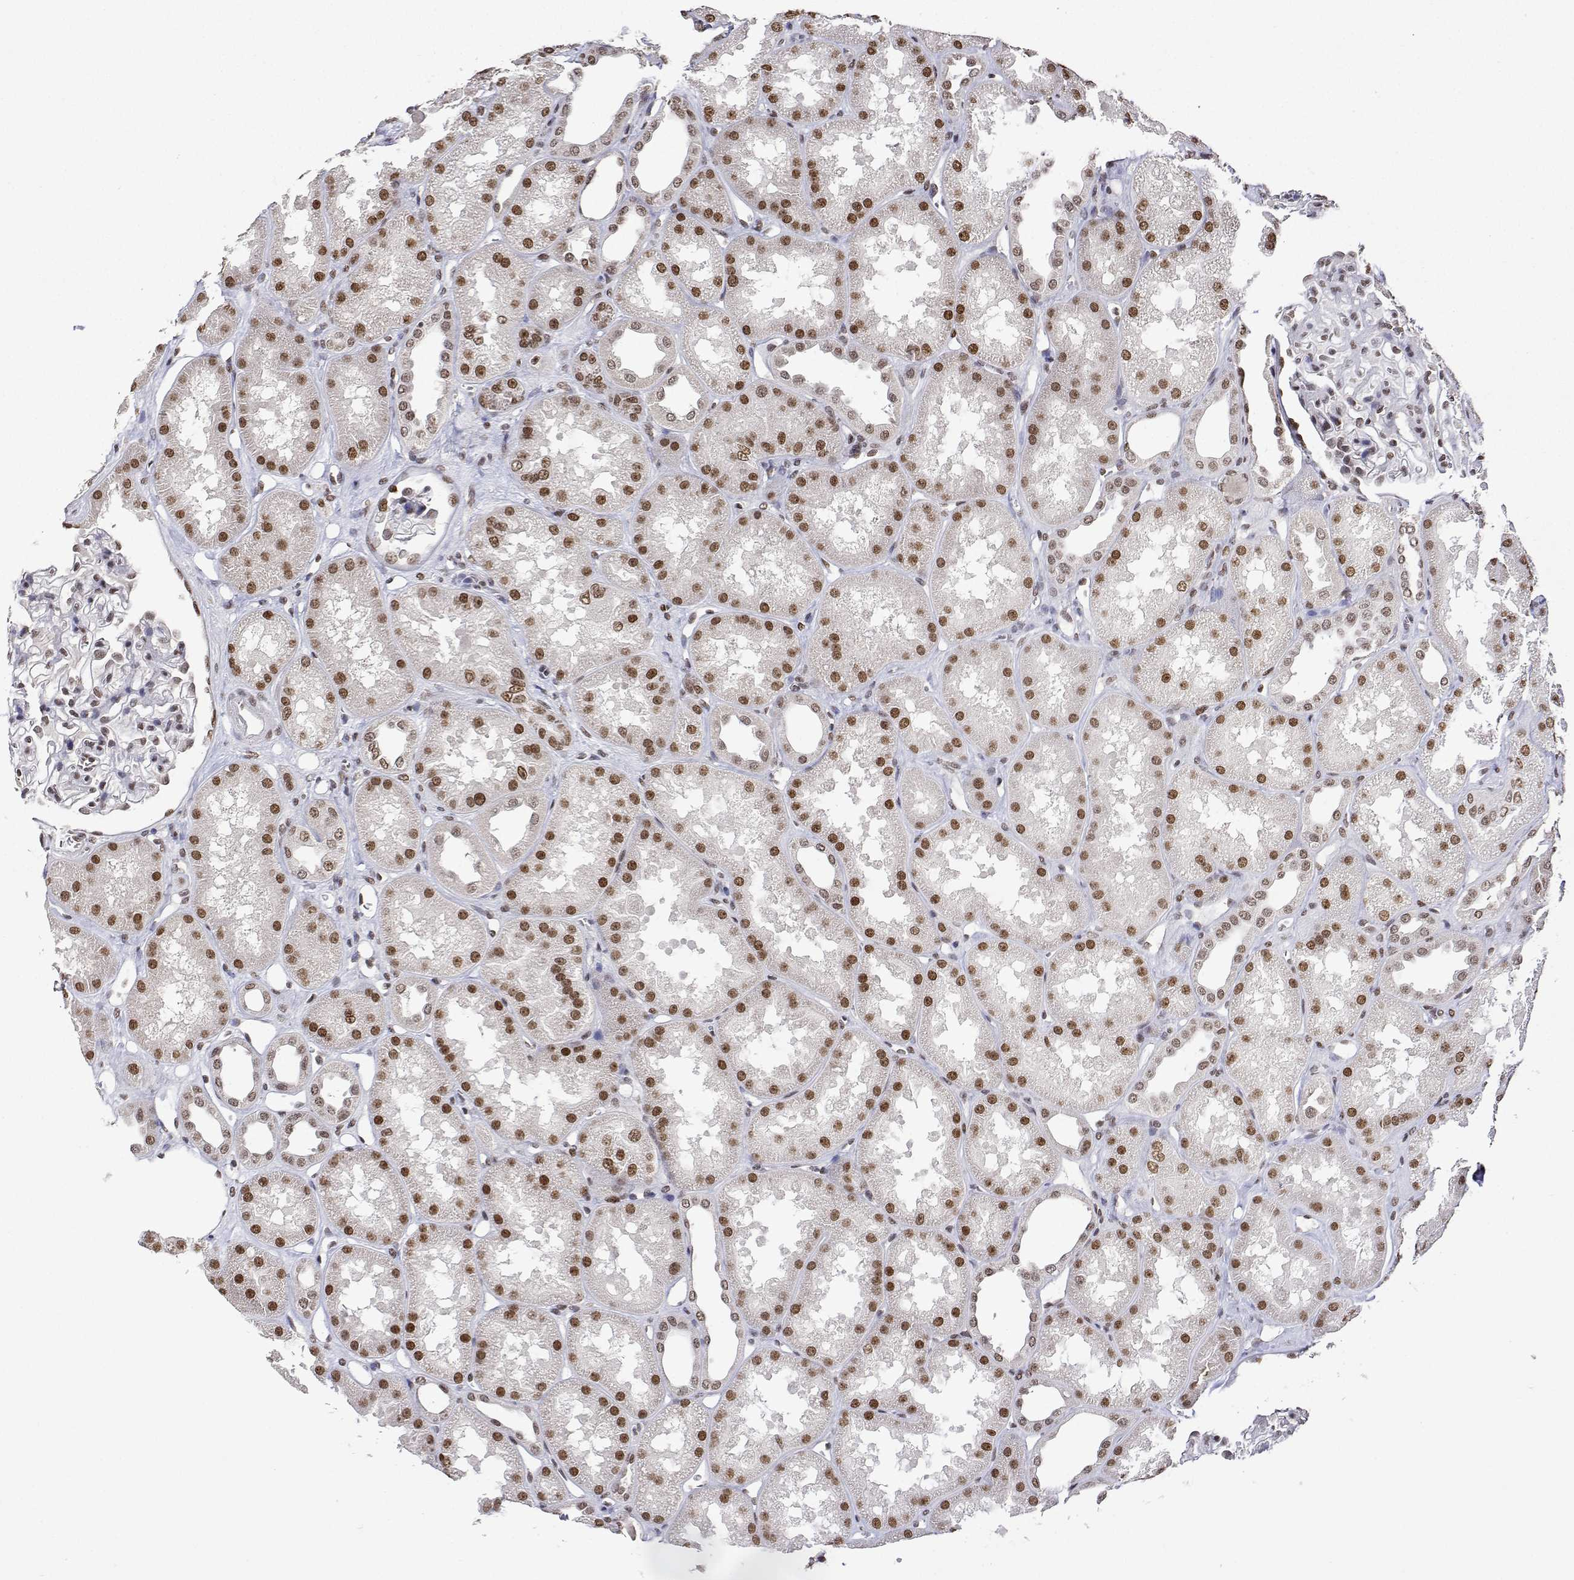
{"staining": {"intensity": "moderate", "quantity": "<25%", "location": "nuclear"}, "tissue": "kidney", "cell_type": "Cells in glomeruli", "image_type": "normal", "snomed": [{"axis": "morphology", "description": "Normal tissue, NOS"}, {"axis": "topography", "description": "Kidney"}], "caption": "The image shows immunohistochemical staining of benign kidney. There is moderate nuclear expression is present in about <25% of cells in glomeruli. (DAB IHC, brown staining for protein, blue staining for nuclei).", "gene": "XPC", "patient": {"sex": "male", "age": 61}}